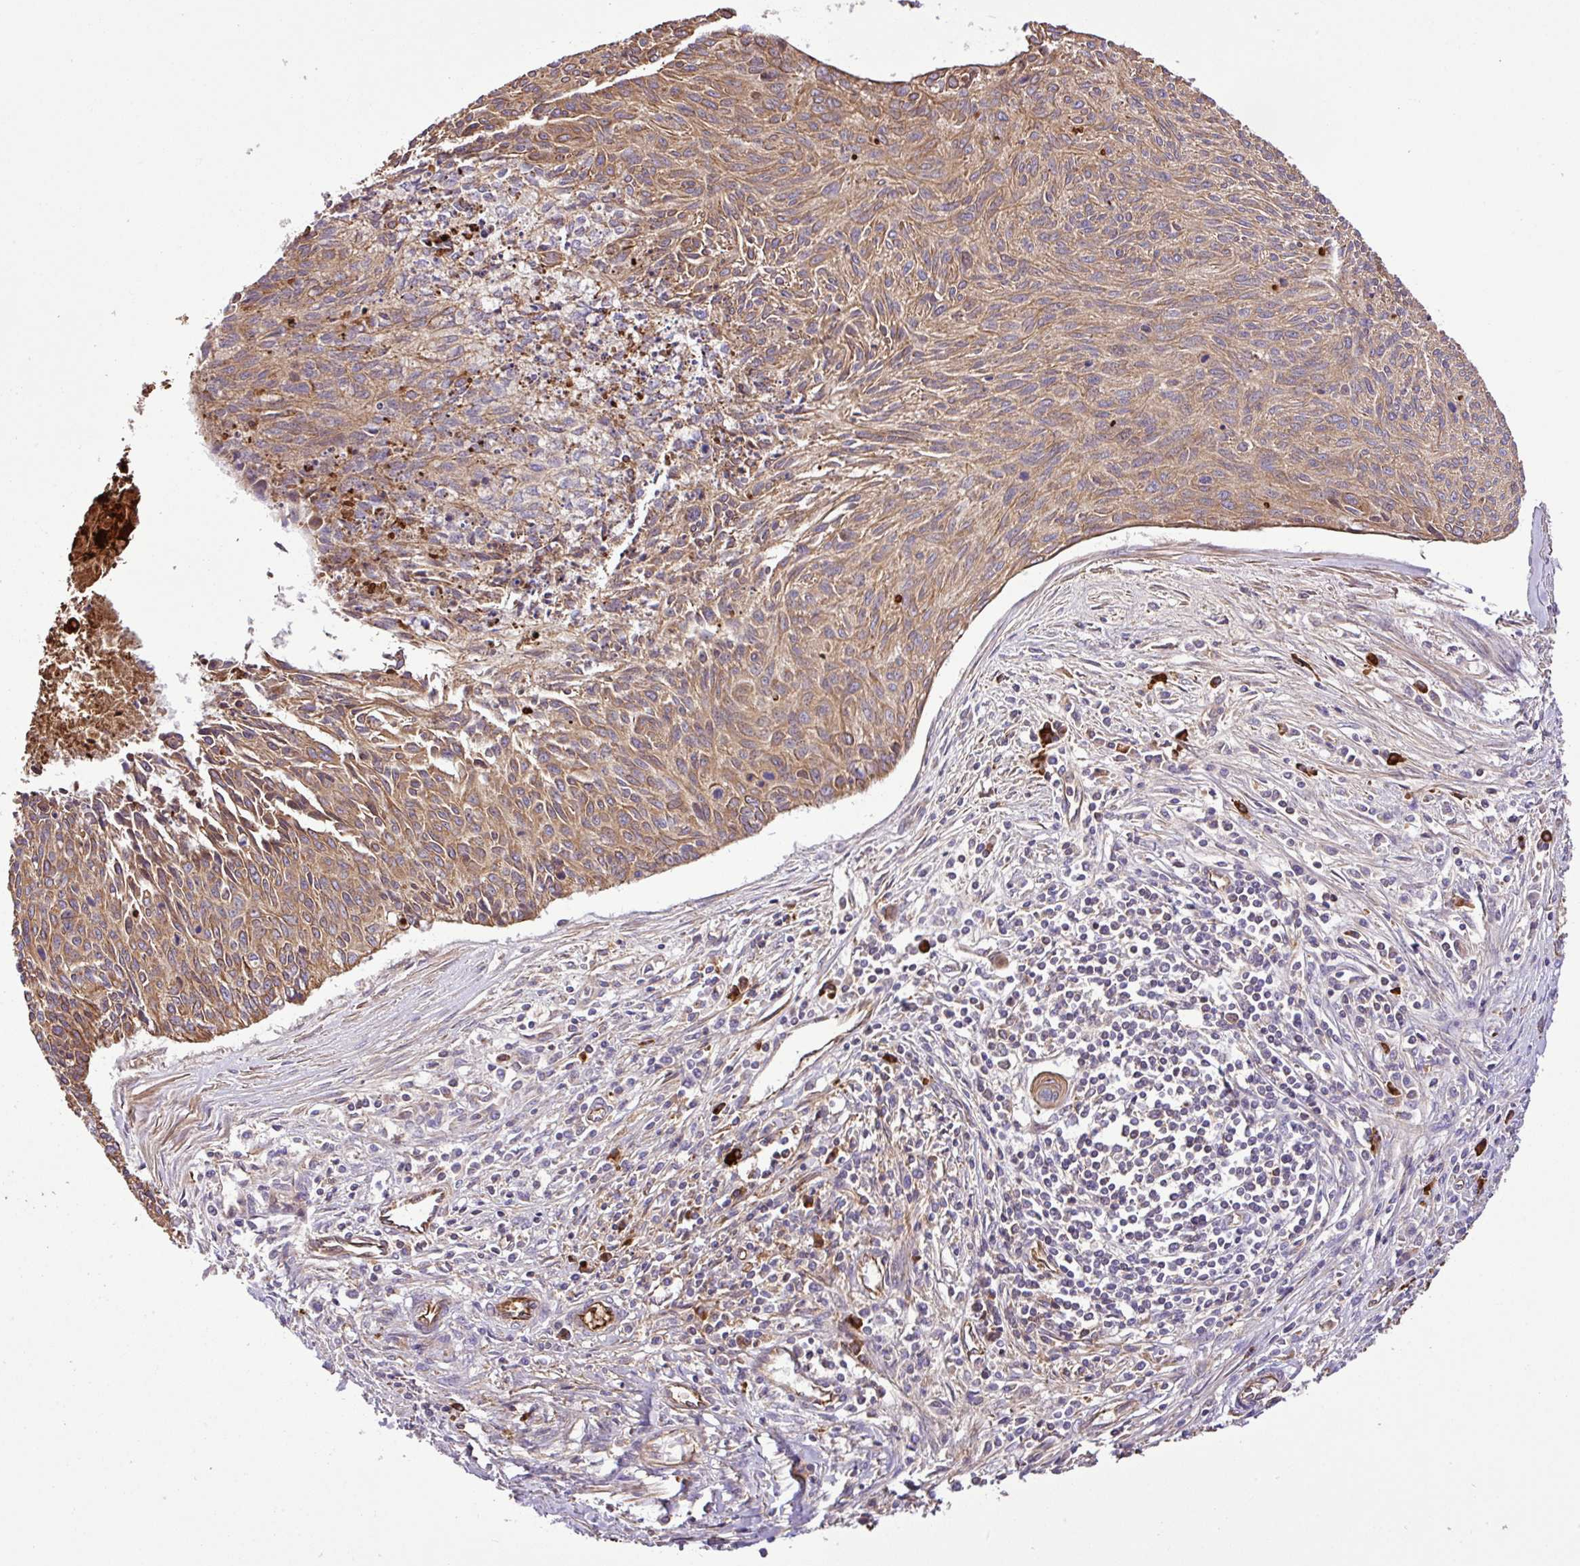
{"staining": {"intensity": "moderate", "quantity": ">75%", "location": "cytoplasmic/membranous"}, "tissue": "cervical cancer", "cell_type": "Tumor cells", "image_type": "cancer", "snomed": [{"axis": "morphology", "description": "Squamous cell carcinoma, NOS"}, {"axis": "topography", "description": "Cervix"}], "caption": "Immunohistochemistry micrograph of cervical squamous cell carcinoma stained for a protein (brown), which exhibits medium levels of moderate cytoplasmic/membranous positivity in about >75% of tumor cells.", "gene": "ZNF266", "patient": {"sex": "female", "age": 55}}